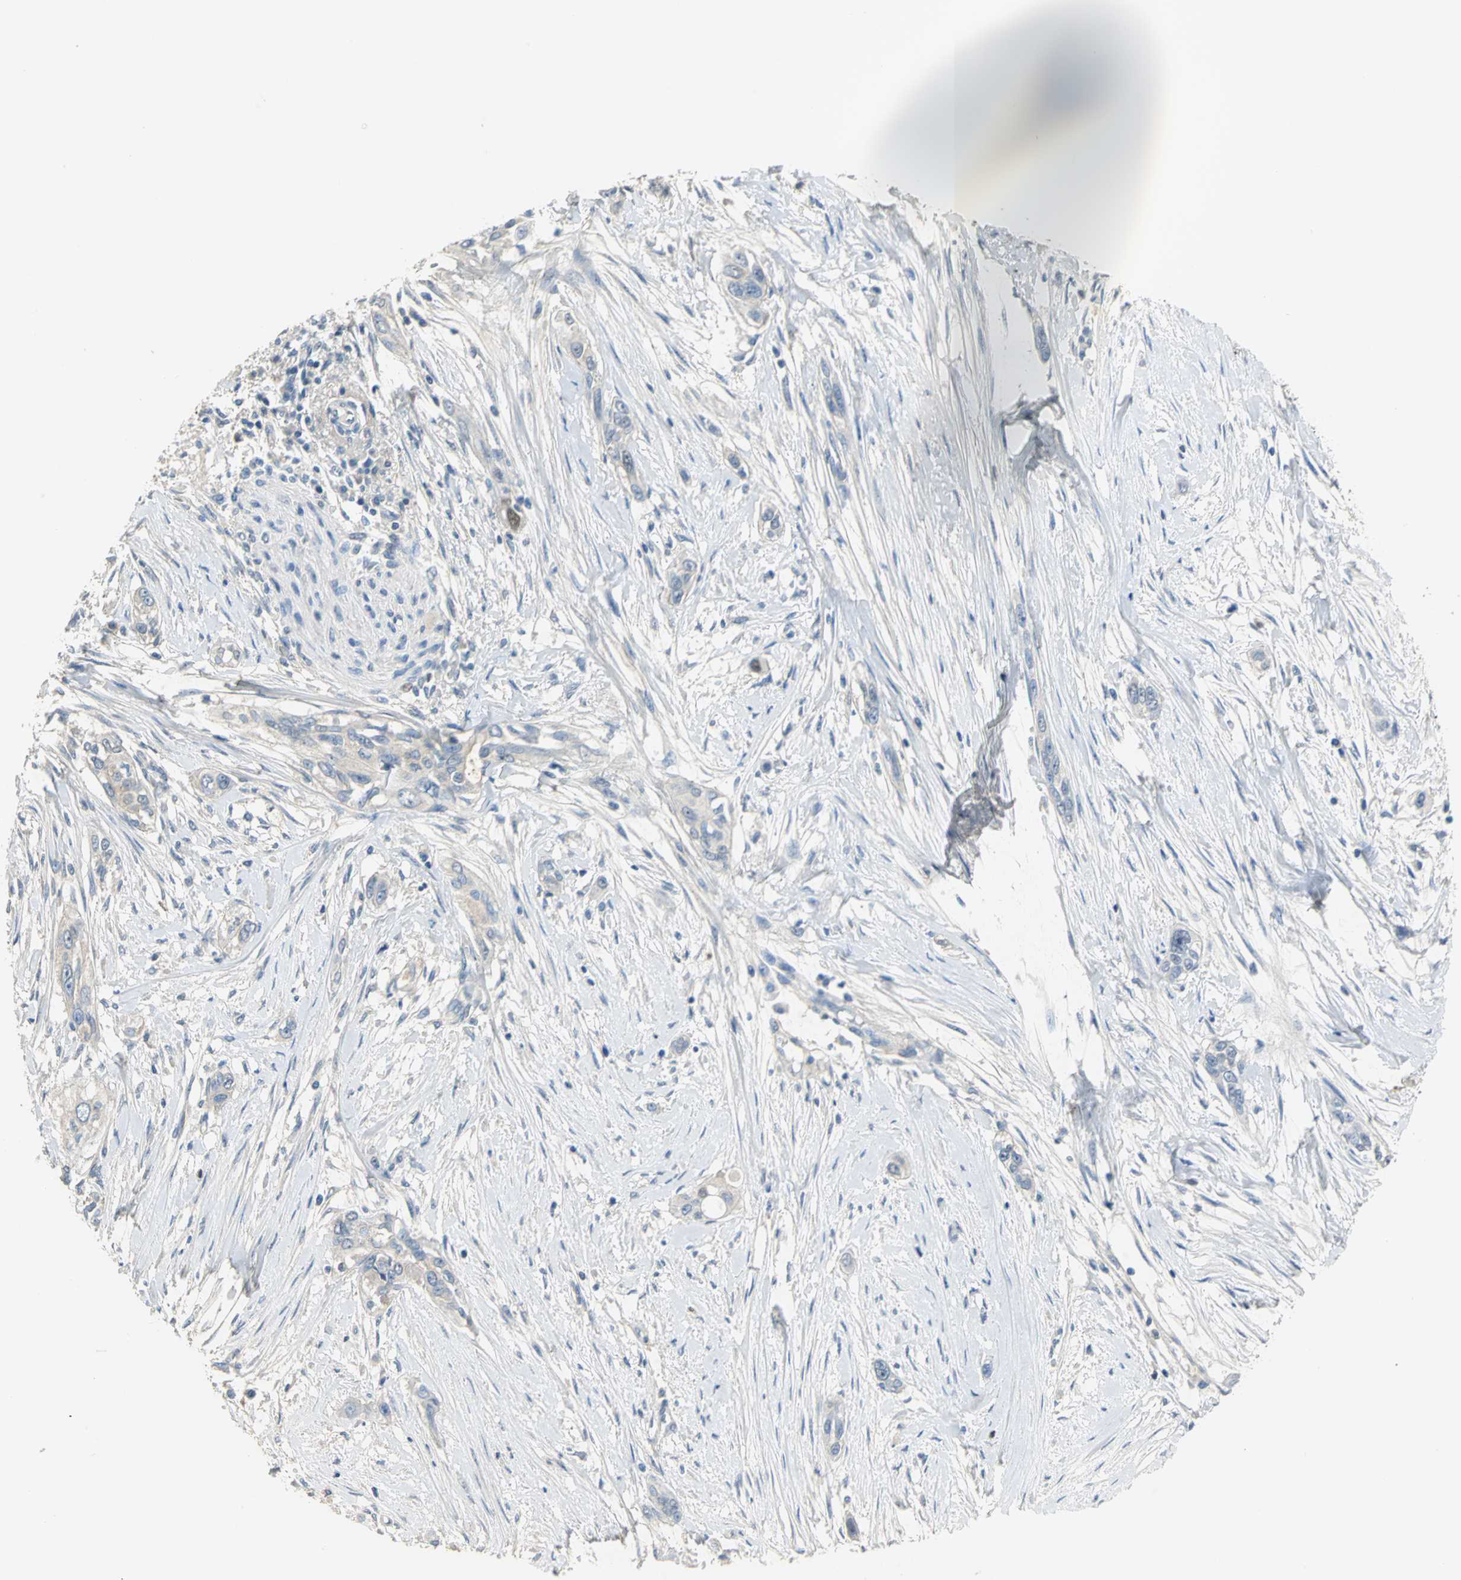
{"staining": {"intensity": "weak", "quantity": ">75%", "location": "cytoplasmic/membranous"}, "tissue": "pancreatic cancer", "cell_type": "Tumor cells", "image_type": "cancer", "snomed": [{"axis": "morphology", "description": "Adenocarcinoma, NOS"}, {"axis": "topography", "description": "Pancreas"}], "caption": "Protein staining shows weak cytoplasmic/membranous expression in approximately >75% of tumor cells in pancreatic cancer (adenocarcinoma).", "gene": "GYG2", "patient": {"sex": "female", "age": 60}}